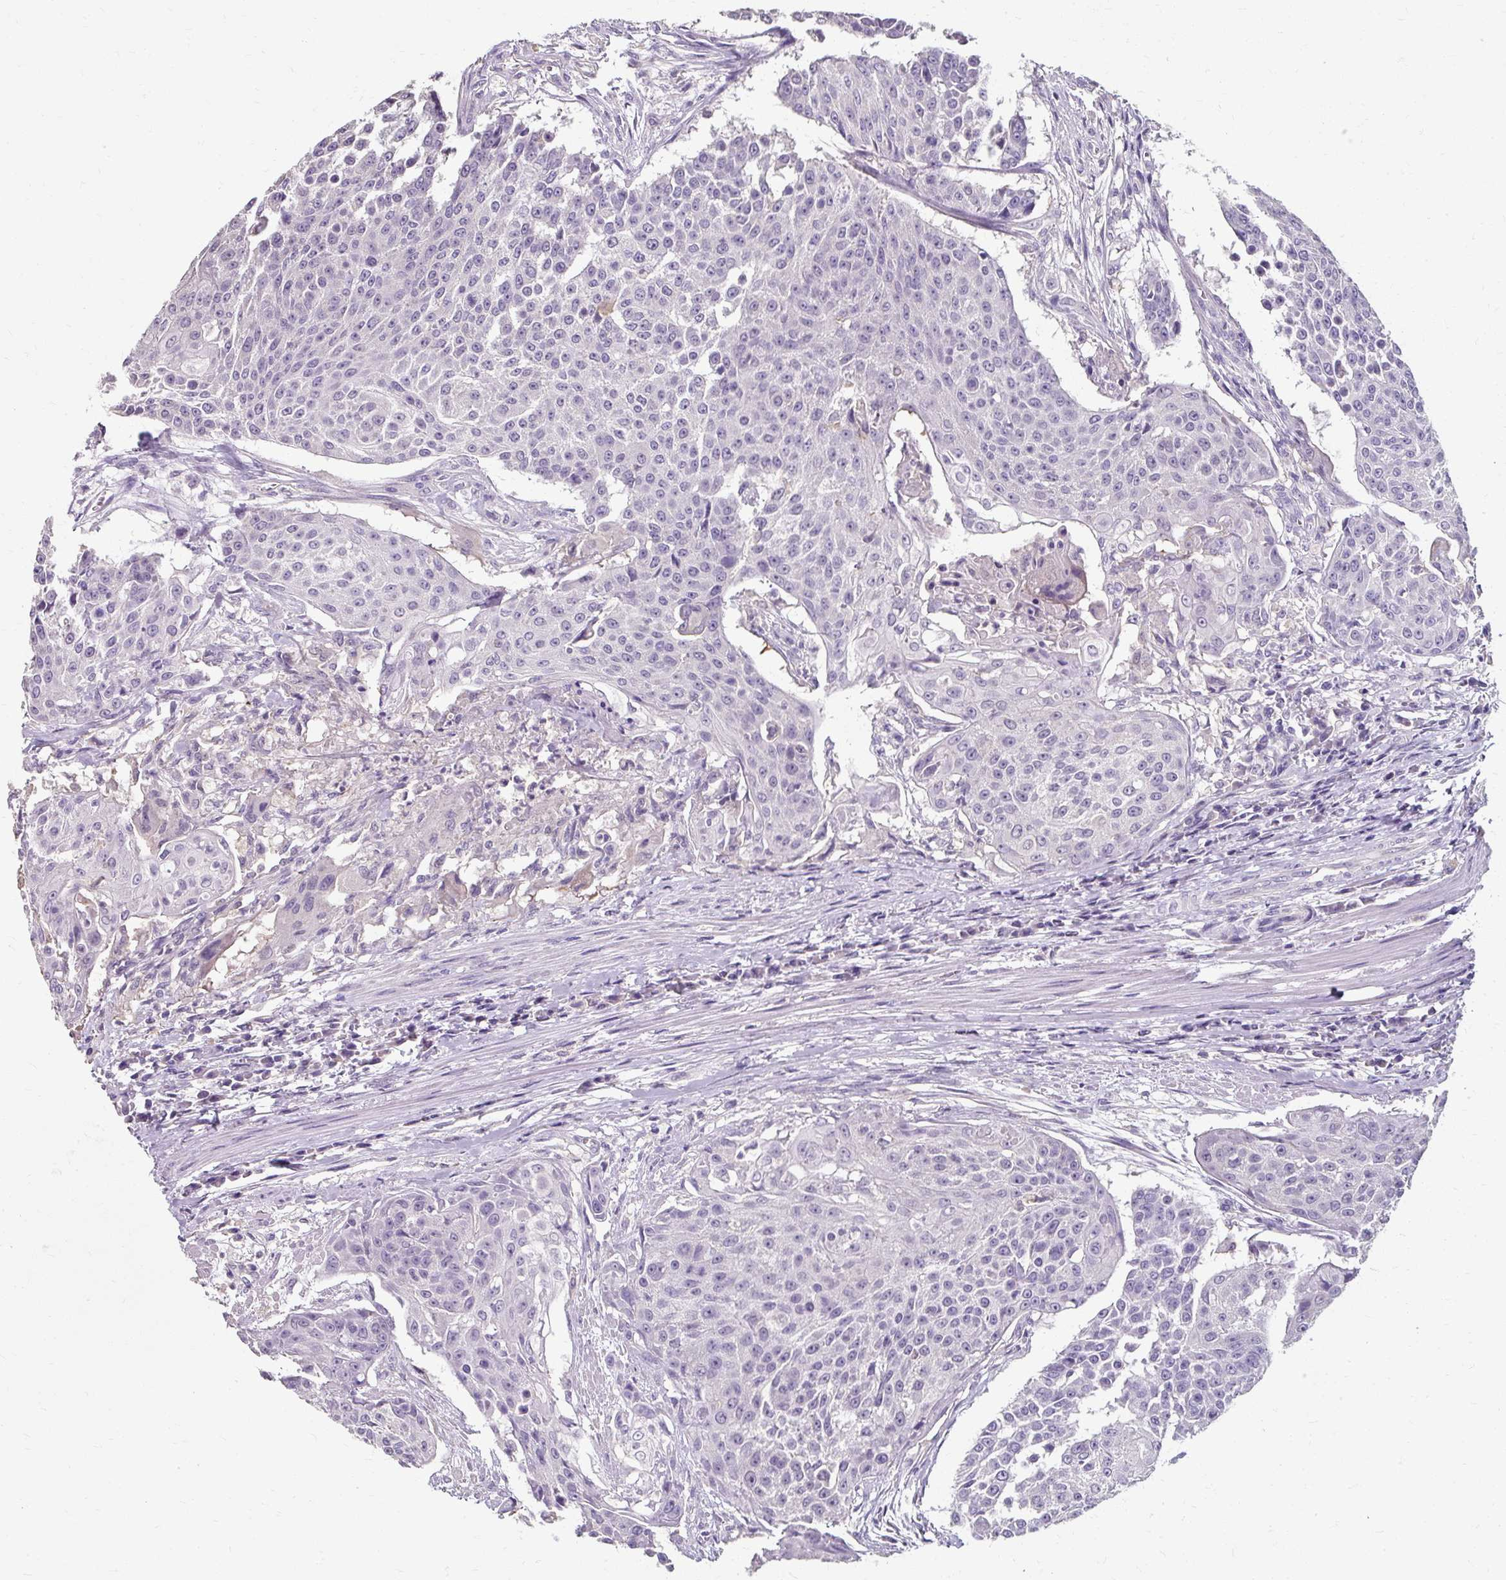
{"staining": {"intensity": "negative", "quantity": "none", "location": "none"}, "tissue": "urothelial cancer", "cell_type": "Tumor cells", "image_type": "cancer", "snomed": [{"axis": "morphology", "description": "Urothelial carcinoma, High grade"}, {"axis": "topography", "description": "Urinary bladder"}], "caption": "High-grade urothelial carcinoma was stained to show a protein in brown. There is no significant staining in tumor cells.", "gene": "KLHL24", "patient": {"sex": "female", "age": 63}}